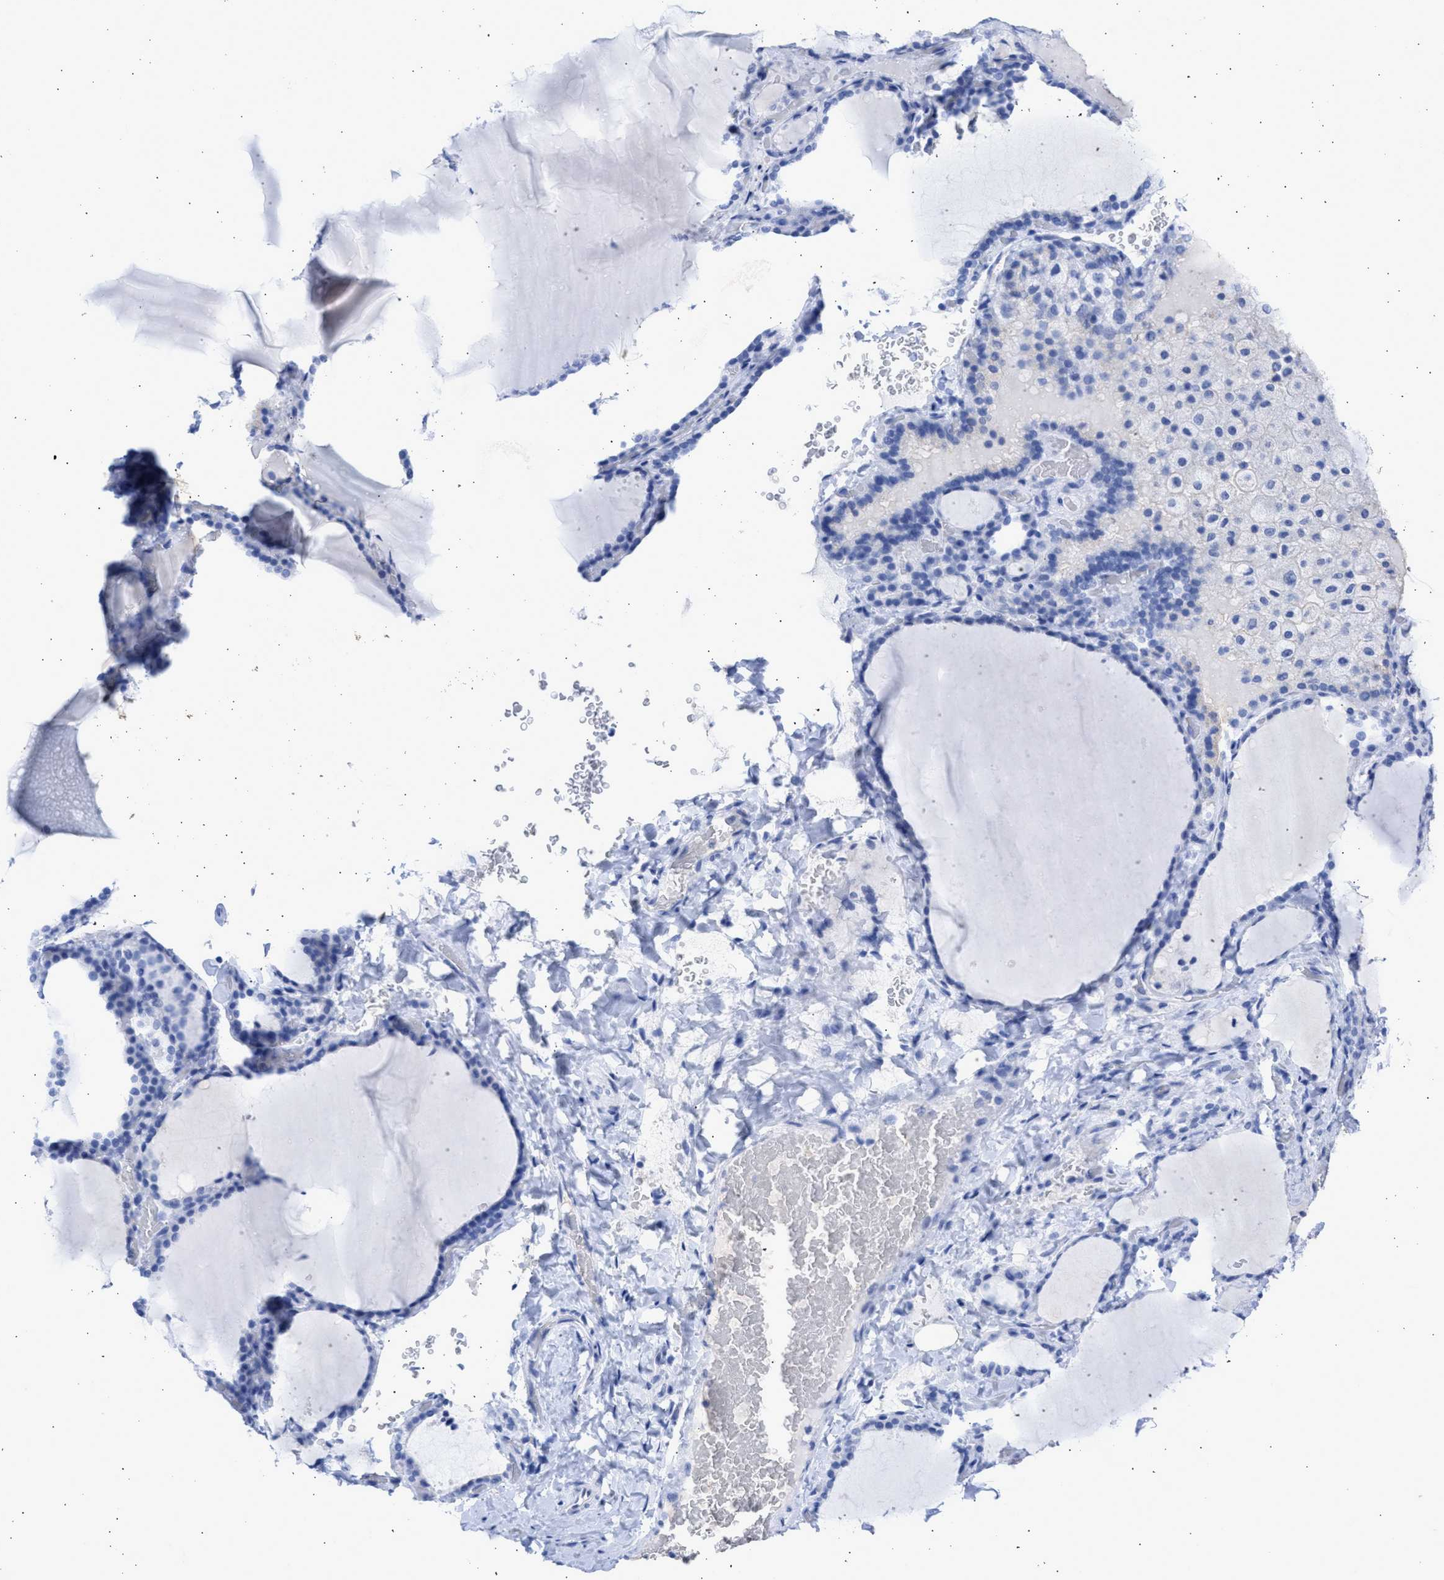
{"staining": {"intensity": "negative", "quantity": "none", "location": "none"}, "tissue": "thyroid gland", "cell_type": "Glandular cells", "image_type": "normal", "snomed": [{"axis": "morphology", "description": "Normal tissue, NOS"}, {"axis": "topography", "description": "Thyroid gland"}], "caption": "High power microscopy micrograph of an IHC image of normal thyroid gland, revealing no significant expression in glandular cells. Nuclei are stained in blue.", "gene": "RSPH1", "patient": {"sex": "female", "age": 28}}